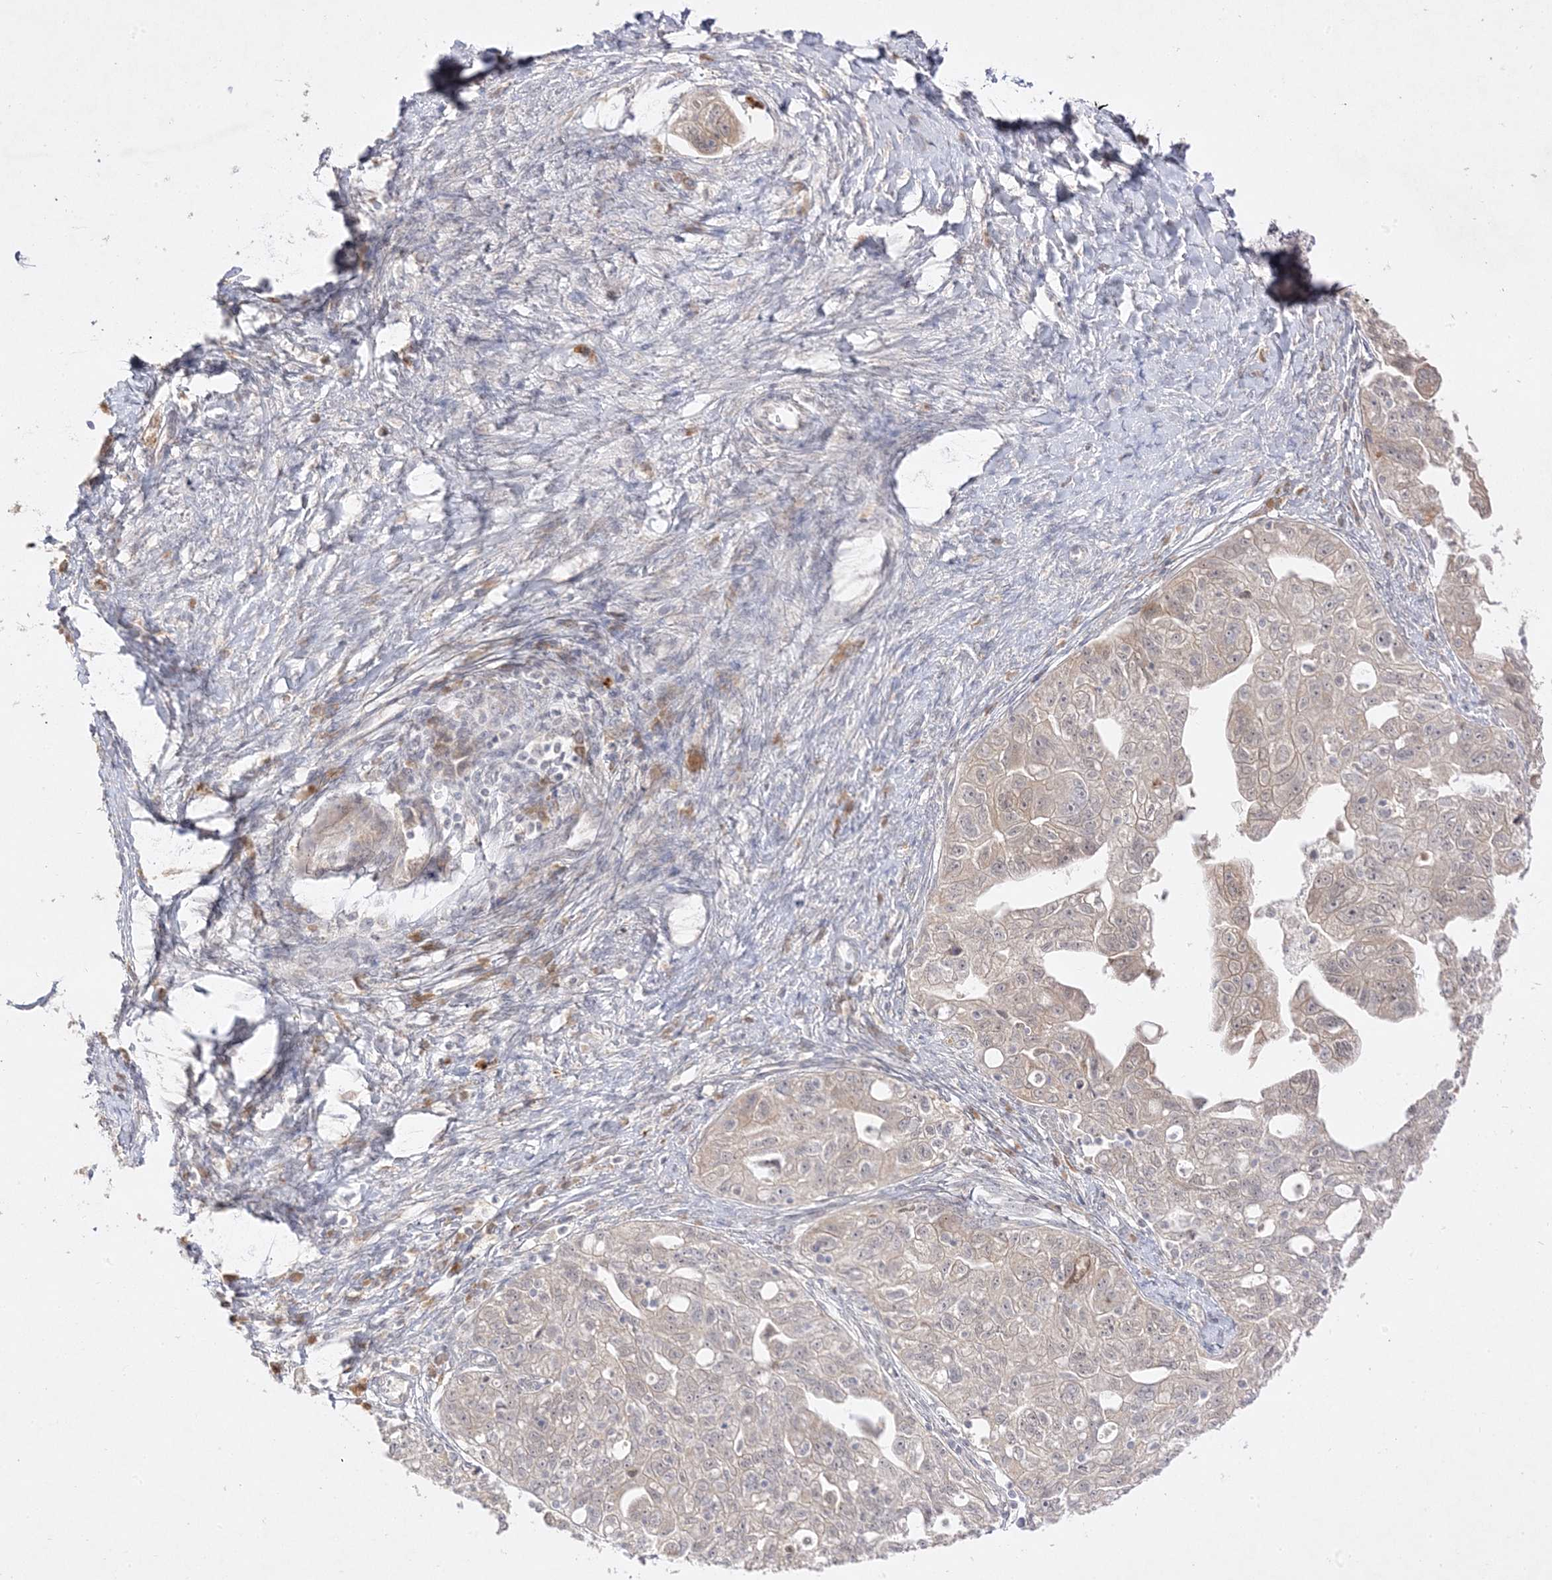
{"staining": {"intensity": "weak", "quantity": "<25%", "location": "cytoplasmic/membranous"}, "tissue": "ovarian cancer", "cell_type": "Tumor cells", "image_type": "cancer", "snomed": [{"axis": "morphology", "description": "Carcinoma, NOS"}, {"axis": "morphology", "description": "Cystadenocarcinoma, serous, NOS"}, {"axis": "topography", "description": "Ovary"}], "caption": "IHC image of neoplastic tissue: human ovarian cancer (carcinoma) stained with DAB (3,3'-diaminobenzidine) shows no significant protein positivity in tumor cells. (DAB immunohistochemistry with hematoxylin counter stain).", "gene": "C2CD2", "patient": {"sex": "female", "age": 69}}